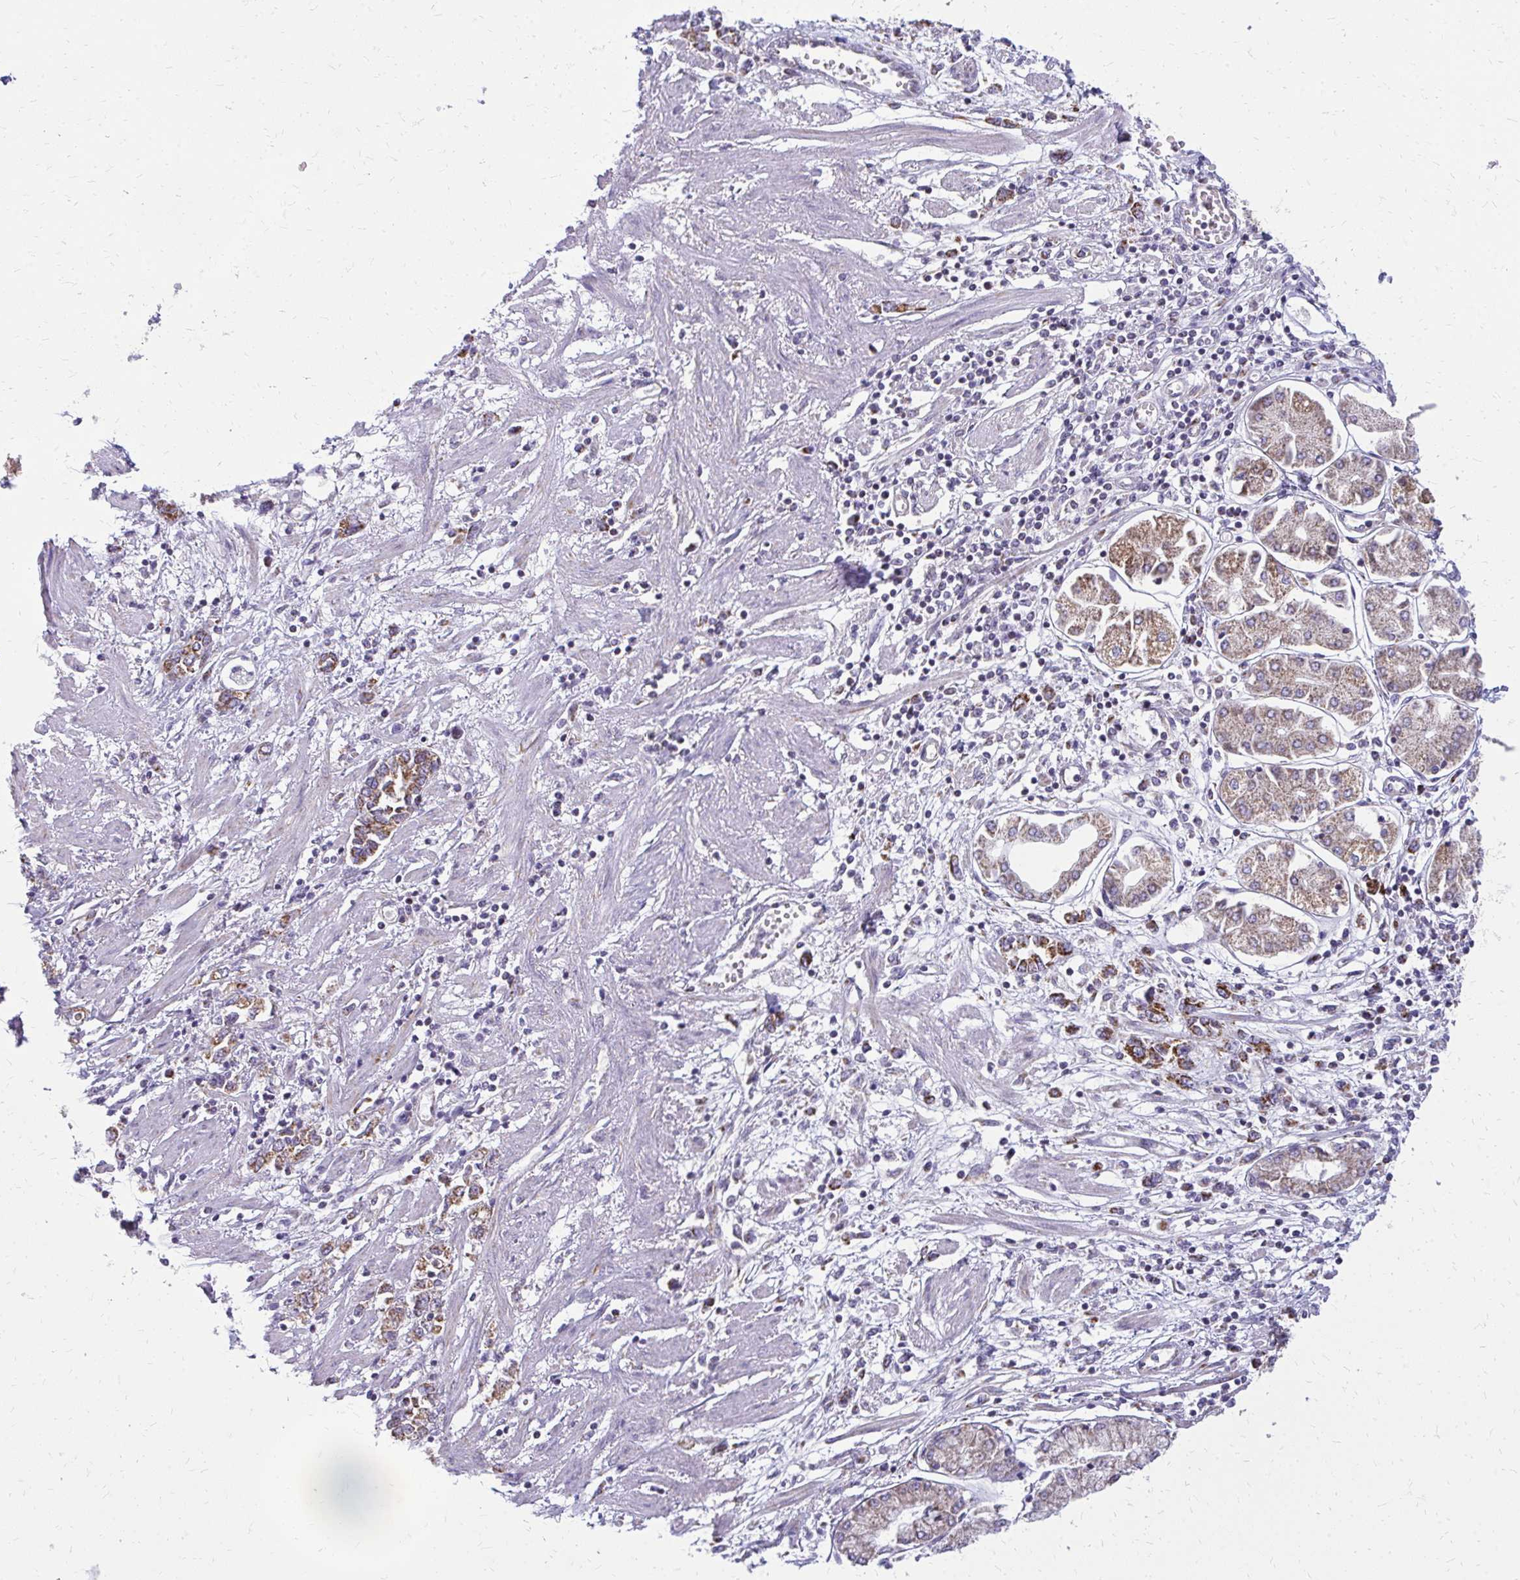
{"staining": {"intensity": "moderate", "quantity": ">75%", "location": "cytoplasmic/membranous"}, "tissue": "stomach cancer", "cell_type": "Tumor cells", "image_type": "cancer", "snomed": [{"axis": "morphology", "description": "Adenocarcinoma, NOS"}, {"axis": "topography", "description": "Stomach"}], "caption": "Stomach cancer stained for a protein (brown) shows moderate cytoplasmic/membranous positive staining in about >75% of tumor cells.", "gene": "IFIT1", "patient": {"sex": "female", "age": 76}}